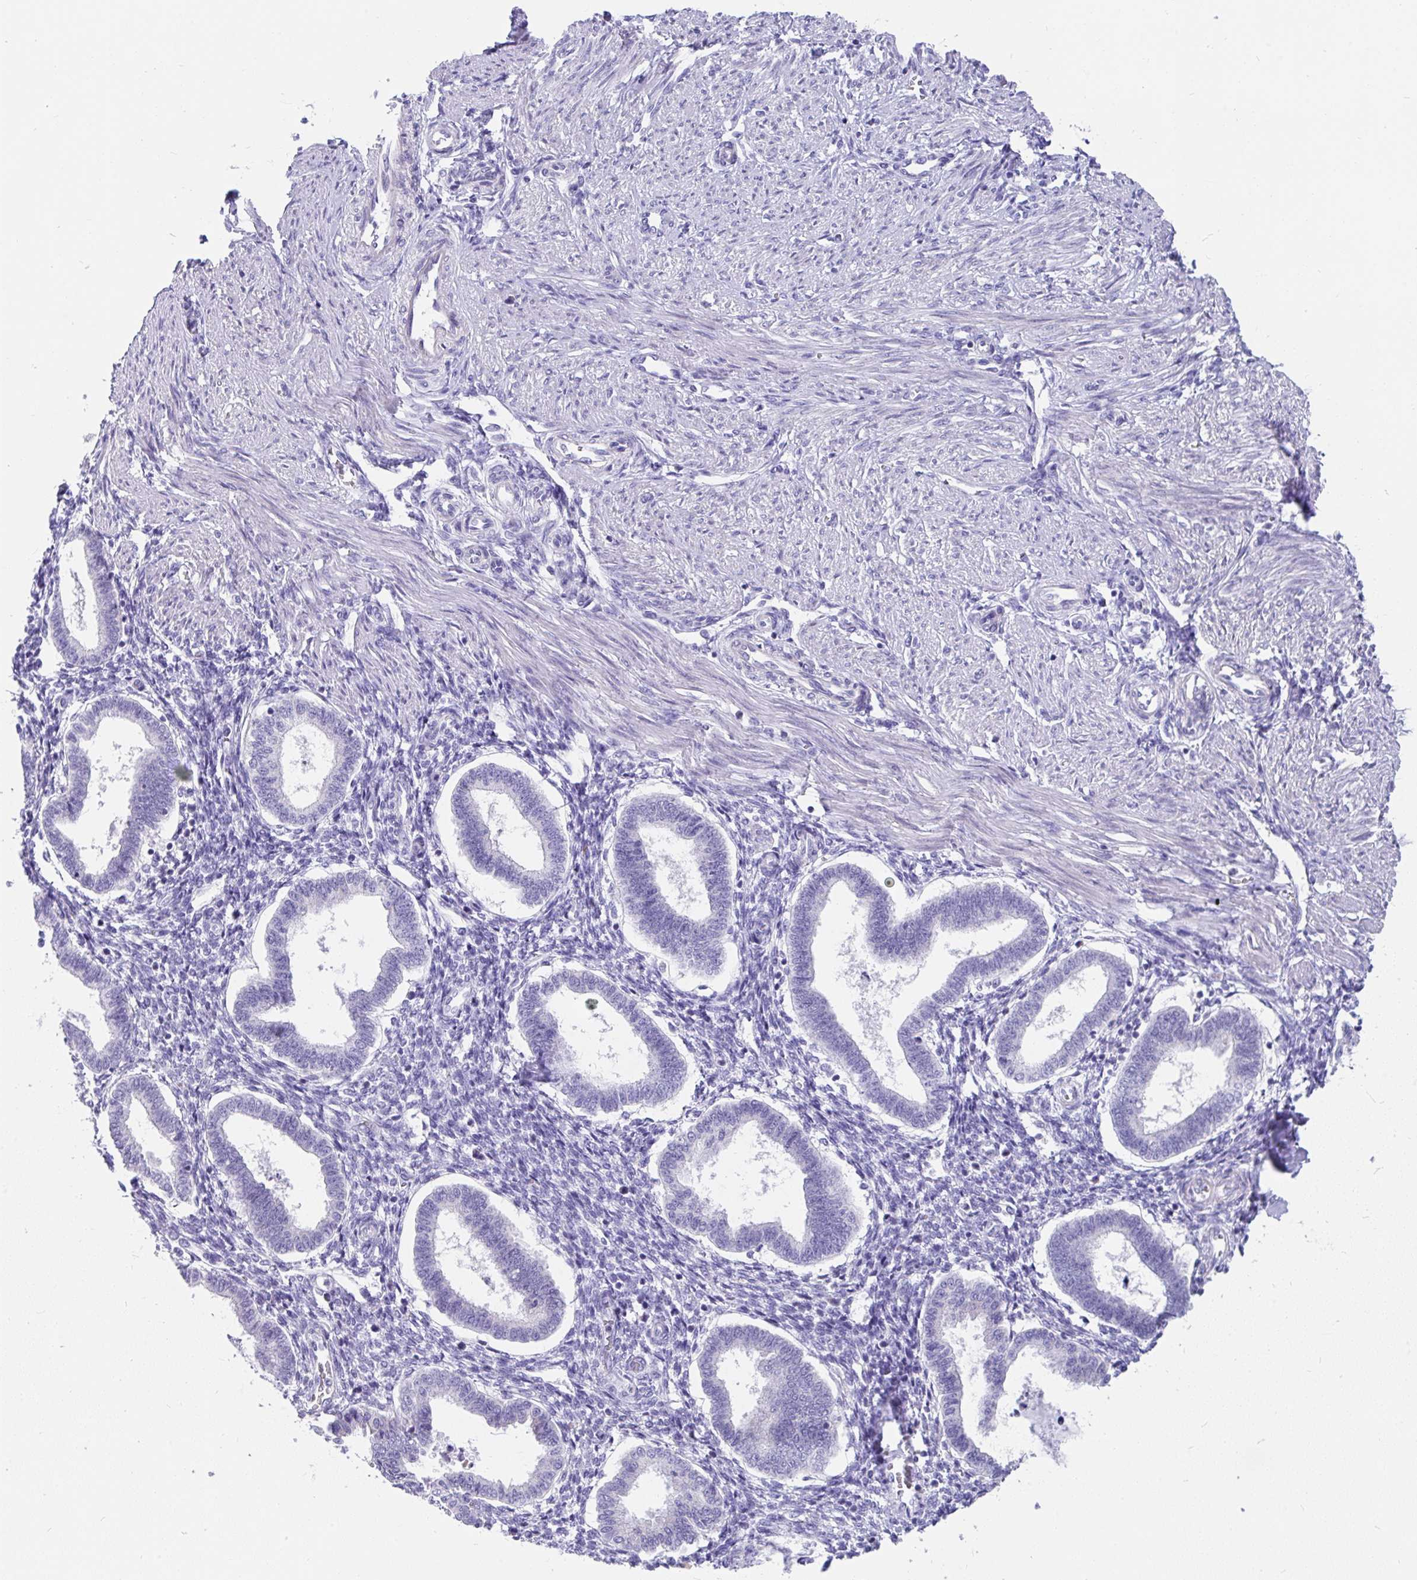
{"staining": {"intensity": "negative", "quantity": "none", "location": "none"}, "tissue": "endometrium", "cell_type": "Cells in endometrial stroma", "image_type": "normal", "snomed": [{"axis": "morphology", "description": "Normal tissue, NOS"}, {"axis": "topography", "description": "Endometrium"}], "caption": "DAB (3,3'-diaminobenzidine) immunohistochemical staining of benign endometrium reveals no significant expression in cells in endometrial stroma.", "gene": "INTS5", "patient": {"sex": "female", "age": 24}}